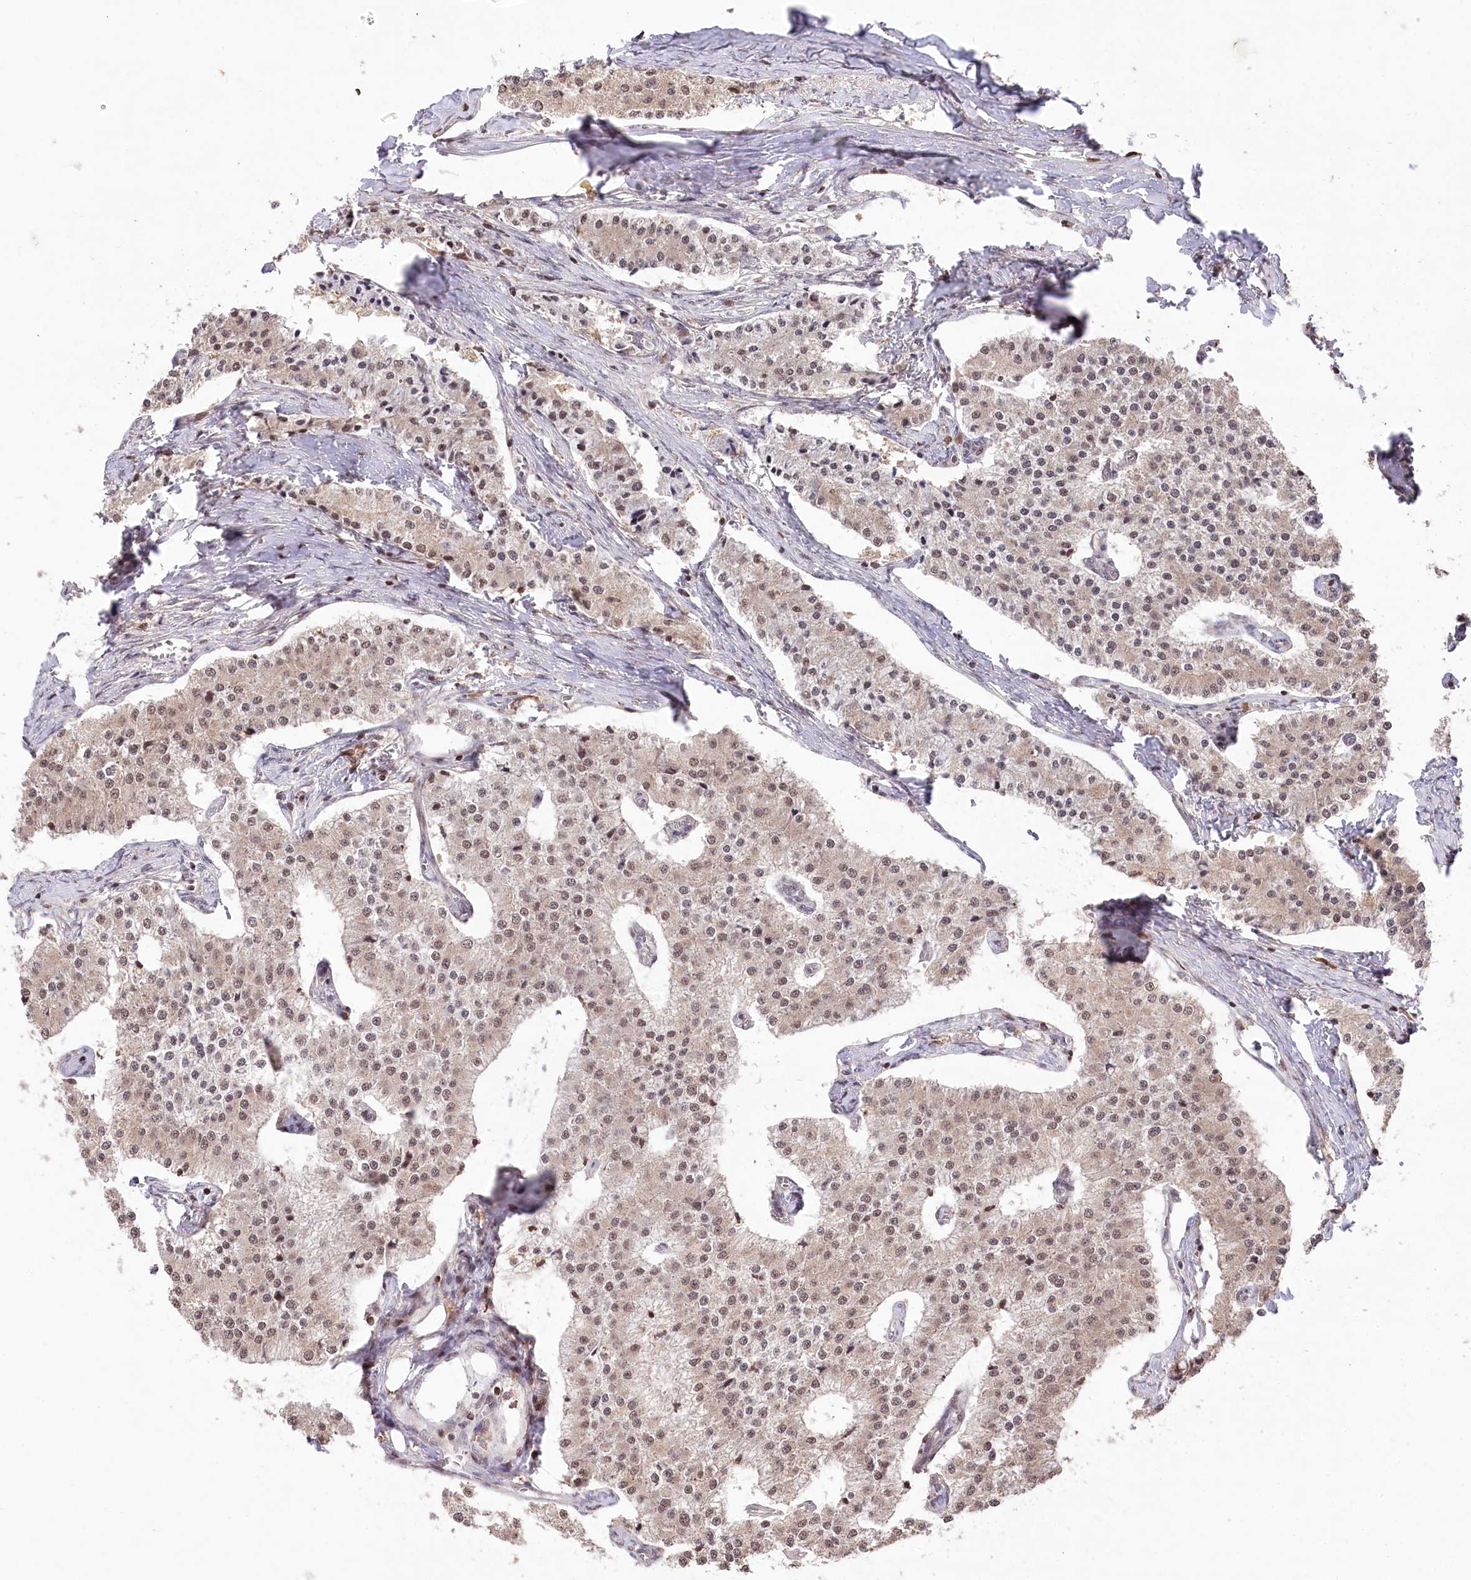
{"staining": {"intensity": "moderate", "quantity": "25%-75%", "location": "nuclear"}, "tissue": "carcinoid", "cell_type": "Tumor cells", "image_type": "cancer", "snomed": [{"axis": "morphology", "description": "Carcinoid, malignant, NOS"}, {"axis": "topography", "description": "Colon"}], "caption": "Protein expression analysis of human carcinoid (malignant) reveals moderate nuclear positivity in about 25%-75% of tumor cells.", "gene": "CCSER2", "patient": {"sex": "female", "age": 52}}